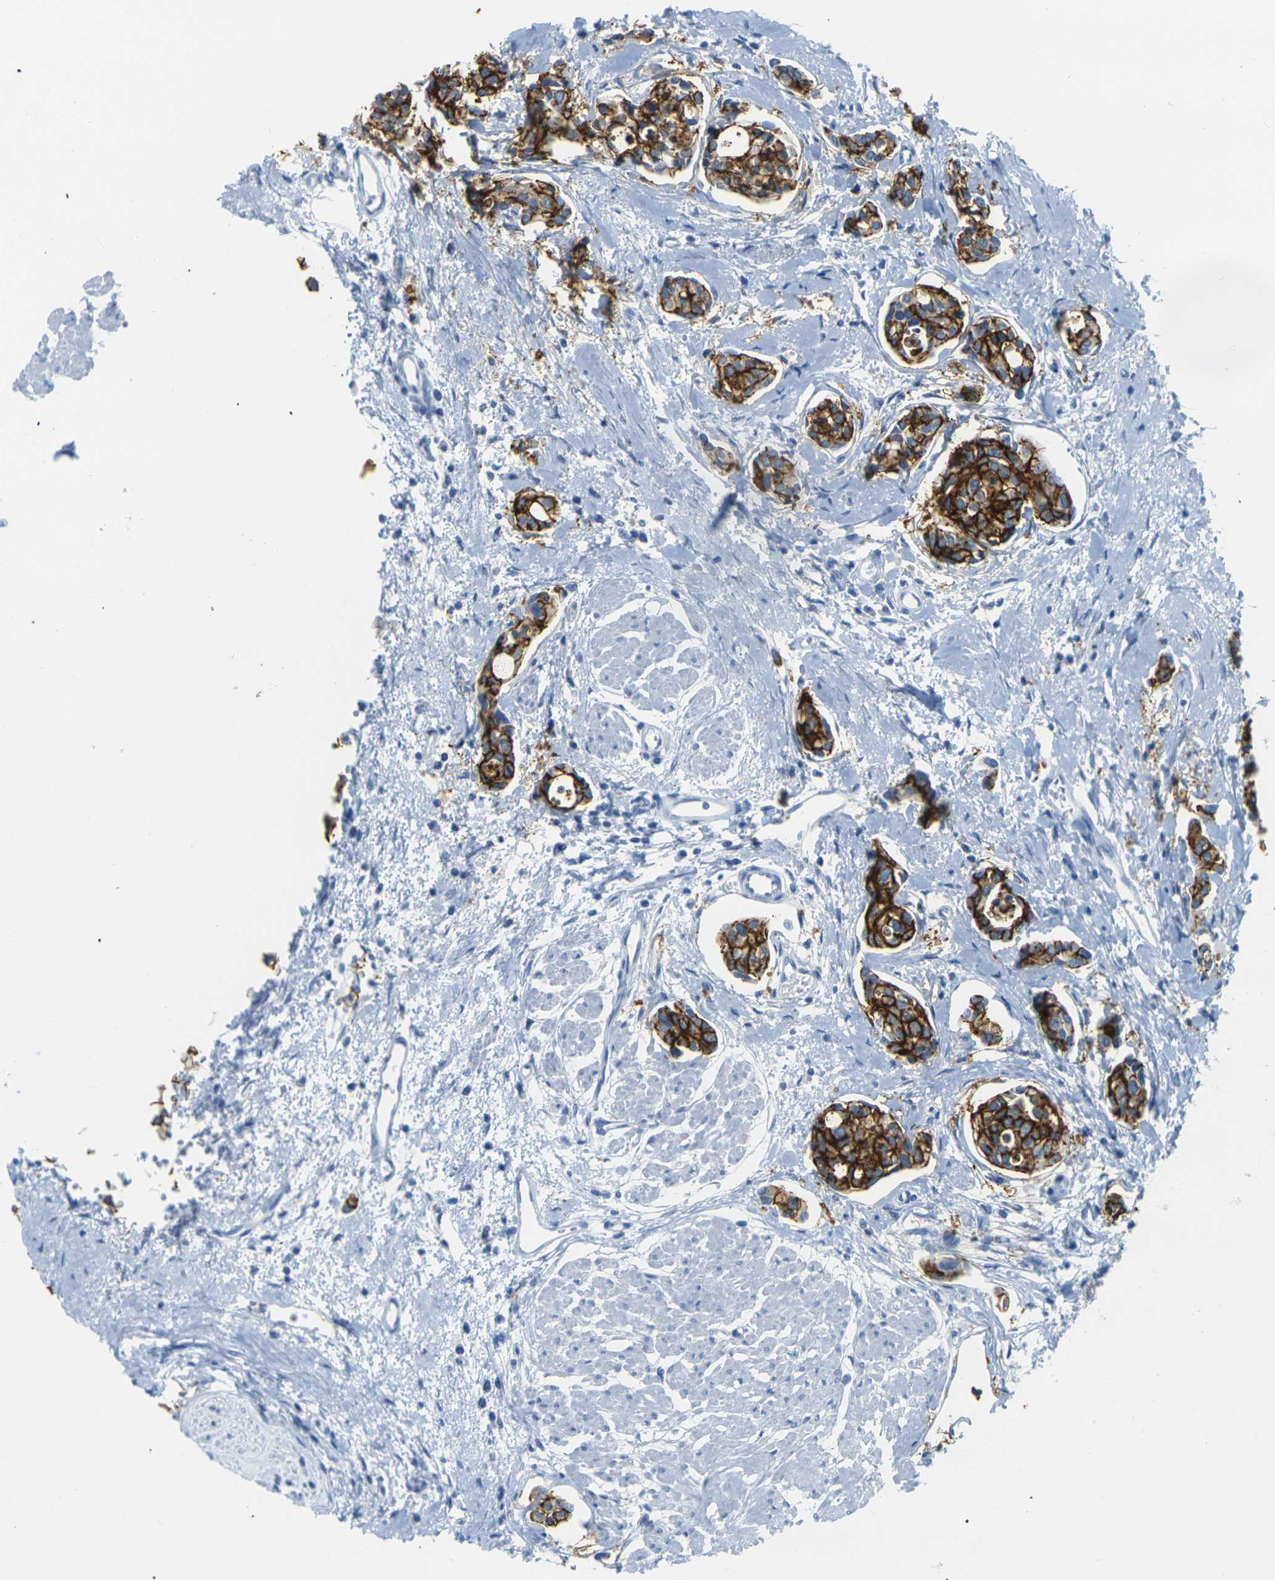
{"staining": {"intensity": "strong", "quantity": ">75%", "location": "cytoplasmic/membranous"}, "tissue": "urothelial cancer", "cell_type": "Tumor cells", "image_type": "cancer", "snomed": [{"axis": "morphology", "description": "Urothelial carcinoma, High grade"}, {"axis": "topography", "description": "Urinary bladder"}], "caption": "Protein staining of urothelial carcinoma (high-grade) tissue displays strong cytoplasmic/membranous expression in about >75% of tumor cells.", "gene": "CLDN7", "patient": {"sex": "male", "age": 78}}